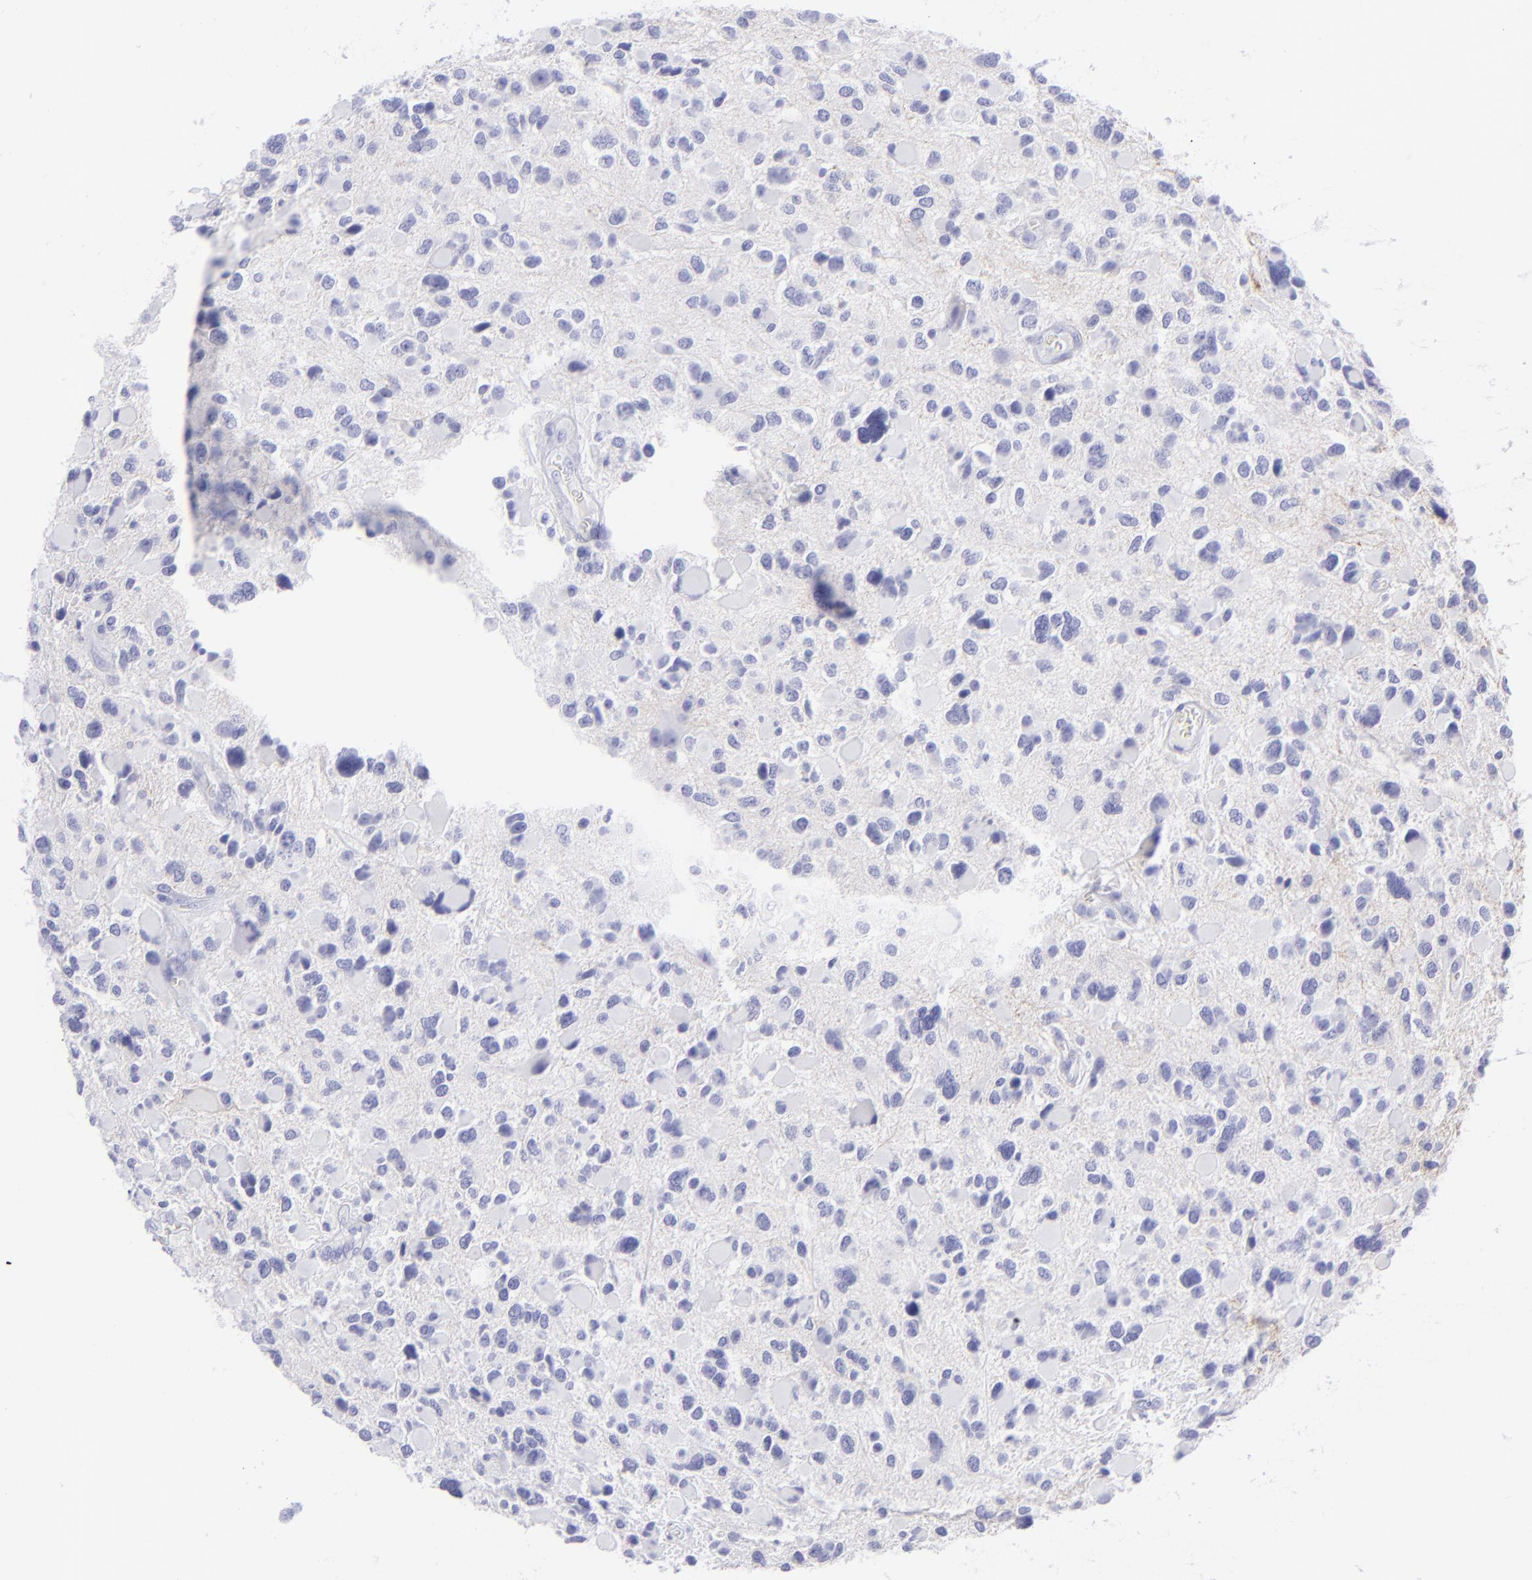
{"staining": {"intensity": "negative", "quantity": "none", "location": "none"}, "tissue": "glioma", "cell_type": "Tumor cells", "image_type": "cancer", "snomed": [{"axis": "morphology", "description": "Glioma, malignant, High grade"}, {"axis": "topography", "description": "Brain"}], "caption": "Immunohistochemical staining of malignant high-grade glioma reveals no significant staining in tumor cells. (Brightfield microscopy of DAB (3,3'-diaminobenzidine) IHC at high magnification).", "gene": "SLC1A2", "patient": {"sex": "female", "age": 37}}